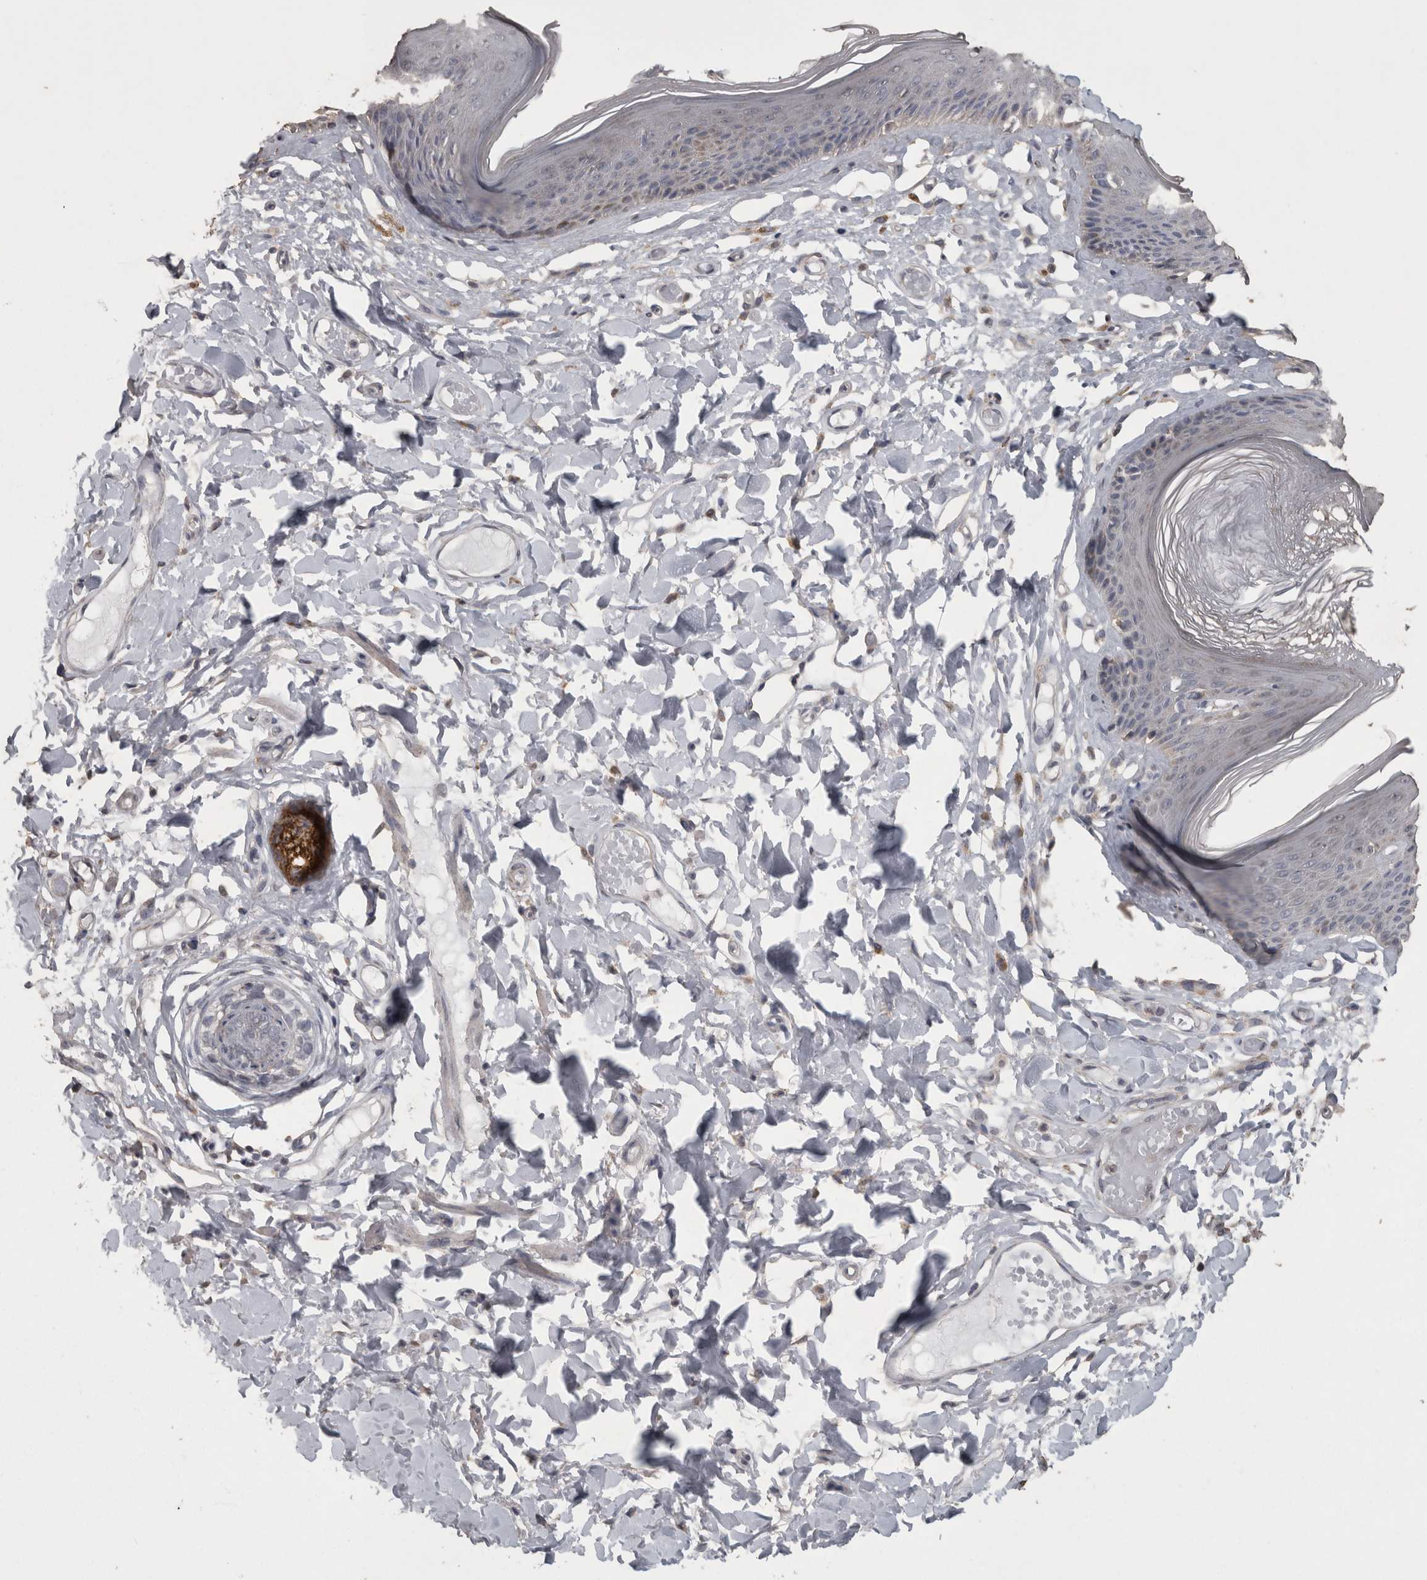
{"staining": {"intensity": "weak", "quantity": "<25%", "location": "cytoplasmic/membranous"}, "tissue": "skin", "cell_type": "Epidermal cells", "image_type": "normal", "snomed": [{"axis": "morphology", "description": "Normal tissue, NOS"}, {"axis": "topography", "description": "Vulva"}], "caption": "The photomicrograph shows no significant staining in epidermal cells of skin. (DAB immunohistochemistry, high magnification).", "gene": "ACADM", "patient": {"sex": "female", "age": 73}}